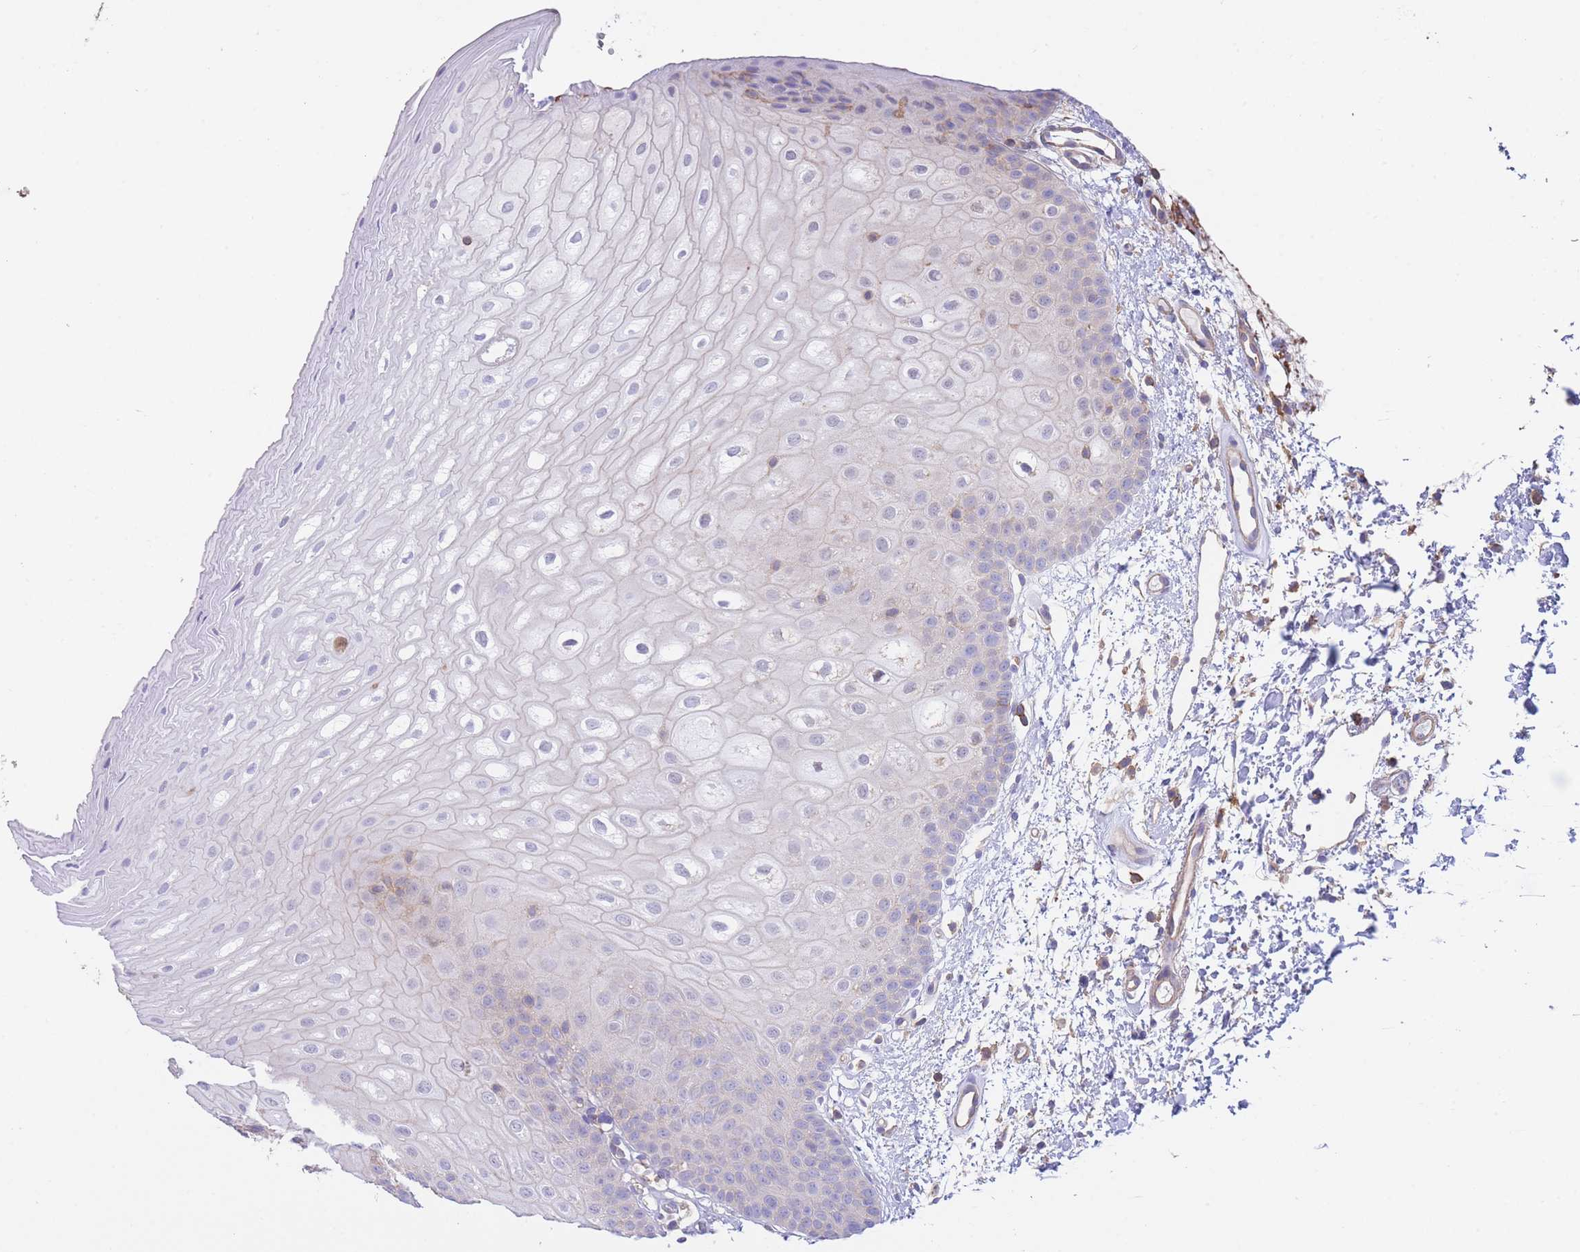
{"staining": {"intensity": "negative", "quantity": "none", "location": "none"}, "tissue": "oral mucosa", "cell_type": "Squamous epithelial cells", "image_type": "normal", "snomed": [{"axis": "morphology", "description": "Normal tissue, NOS"}, {"axis": "topography", "description": "Oral tissue"}], "caption": "The histopathology image exhibits no significant staining in squamous epithelial cells of oral mucosa.", "gene": "LRRN4CL", "patient": {"sex": "female", "age": 67}}